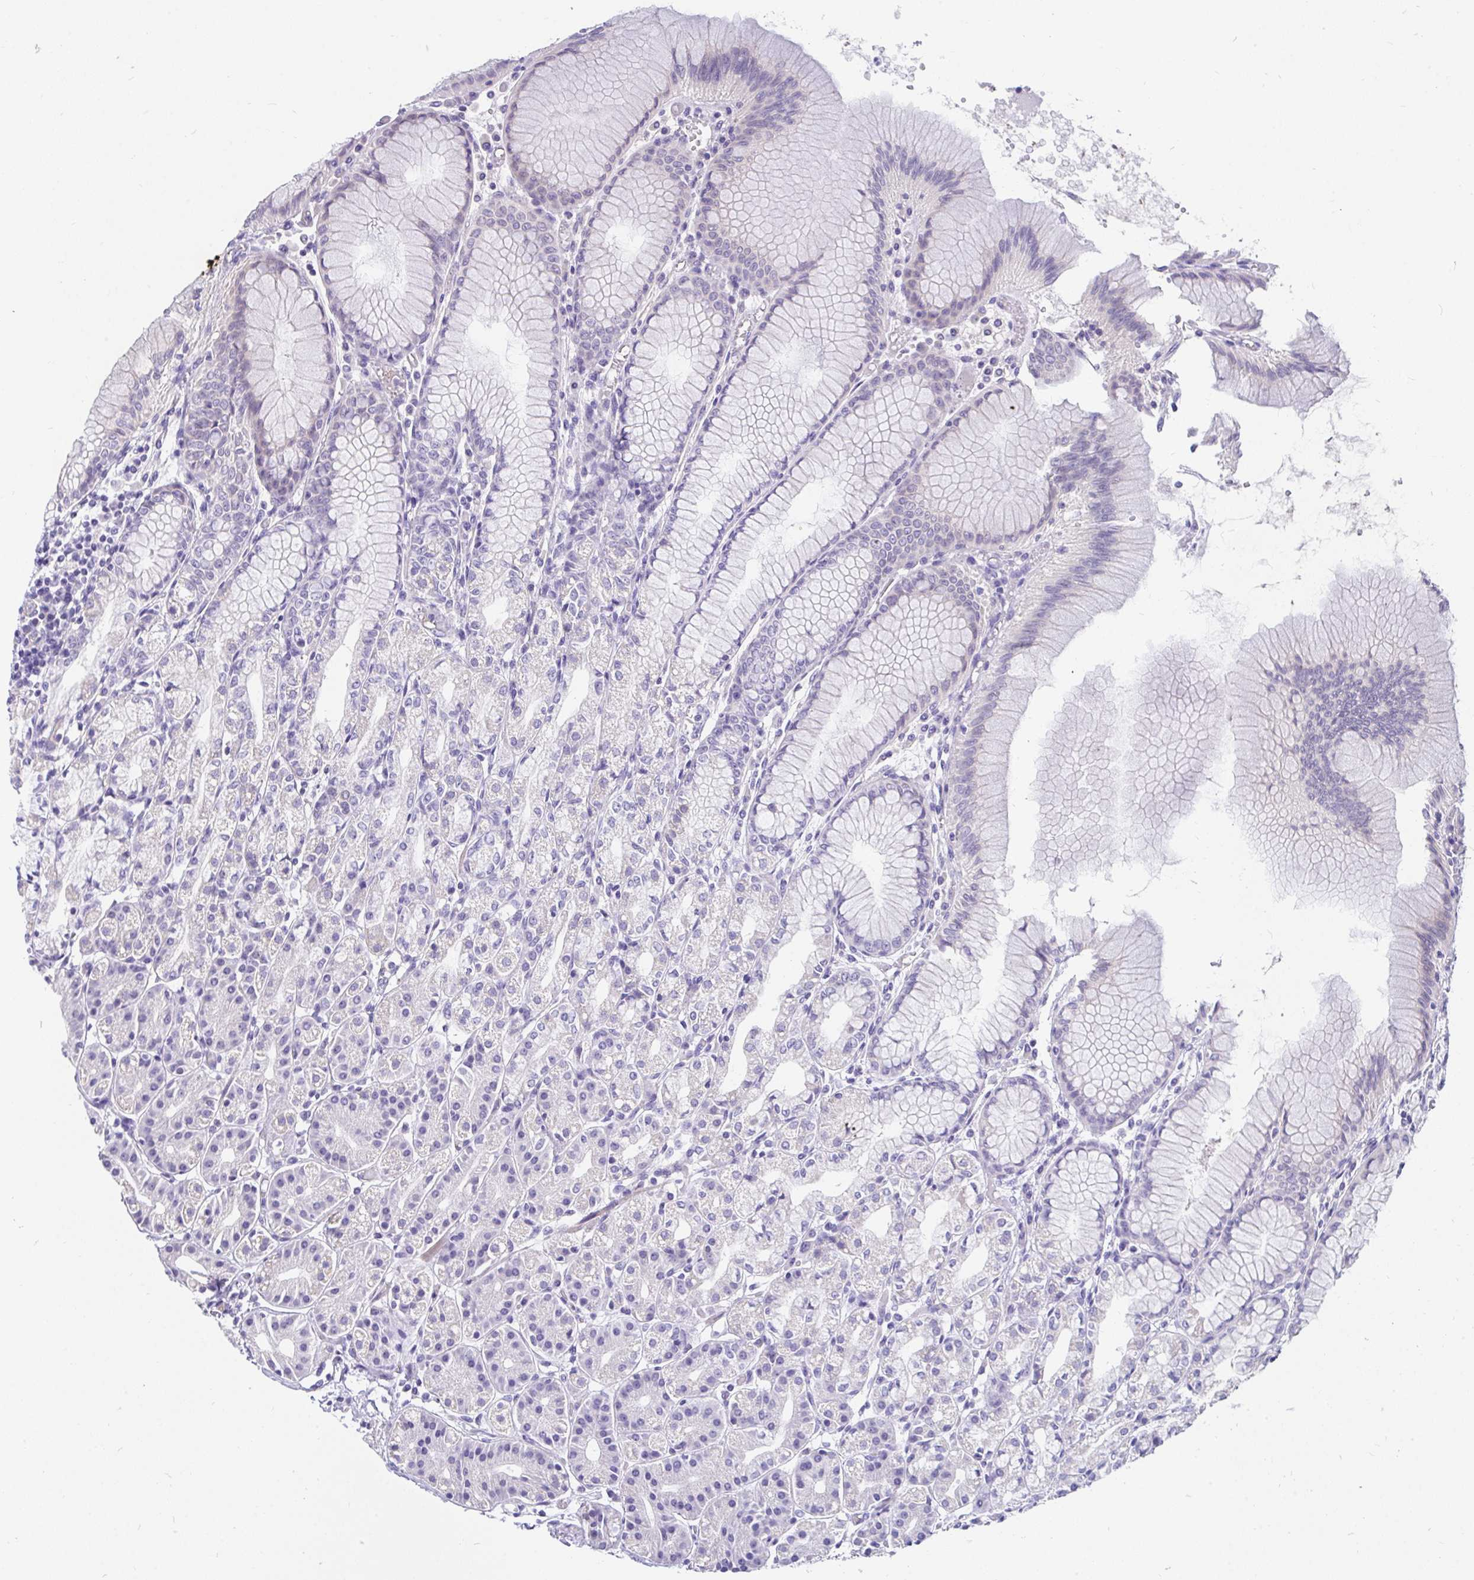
{"staining": {"intensity": "negative", "quantity": "none", "location": "none"}, "tissue": "stomach", "cell_type": "Glandular cells", "image_type": "normal", "snomed": [{"axis": "morphology", "description": "Normal tissue, NOS"}, {"axis": "topography", "description": "Stomach"}], "caption": "Micrograph shows no significant protein expression in glandular cells of unremarkable stomach. (Stains: DAB IHC with hematoxylin counter stain, Microscopy: brightfield microscopy at high magnification).", "gene": "INTS5", "patient": {"sex": "female", "age": 57}}